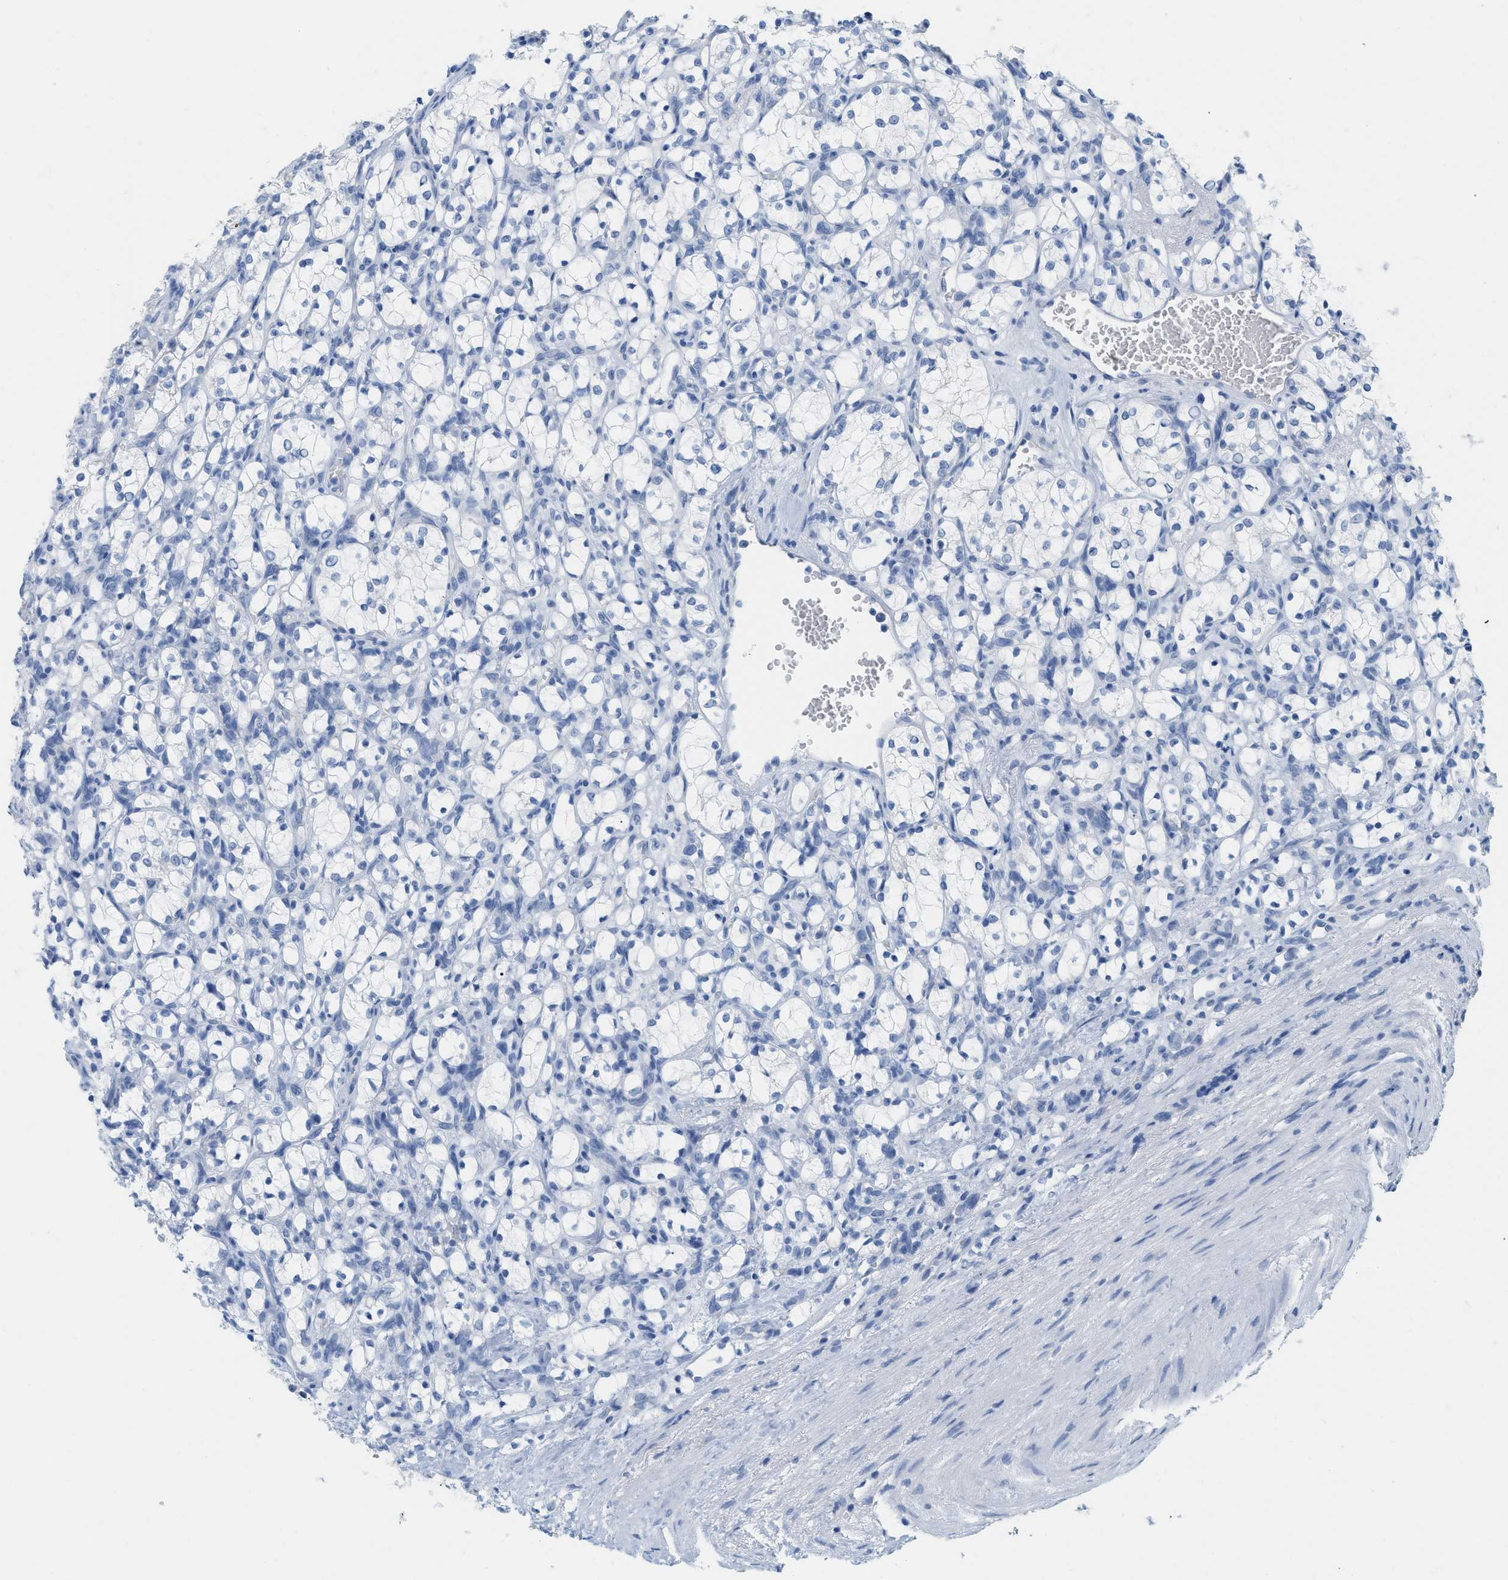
{"staining": {"intensity": "negative", "quantity": "none", "location": "none"}, "tissue": "renal cancer", "cell_type": "Tumor cells", "image_type": "cancer", "snomed": [{"axis": "morphology", "description": "Adenocarcinoma, NOS"}, {"axis": "topography", "description": "Kidney"}], "caption": "Immunohistochemical staining of human renal cancer shows no significant staining in tumor cells.", "gene": "PAPPA", "patient": {"sex": "female", "age": 69}}